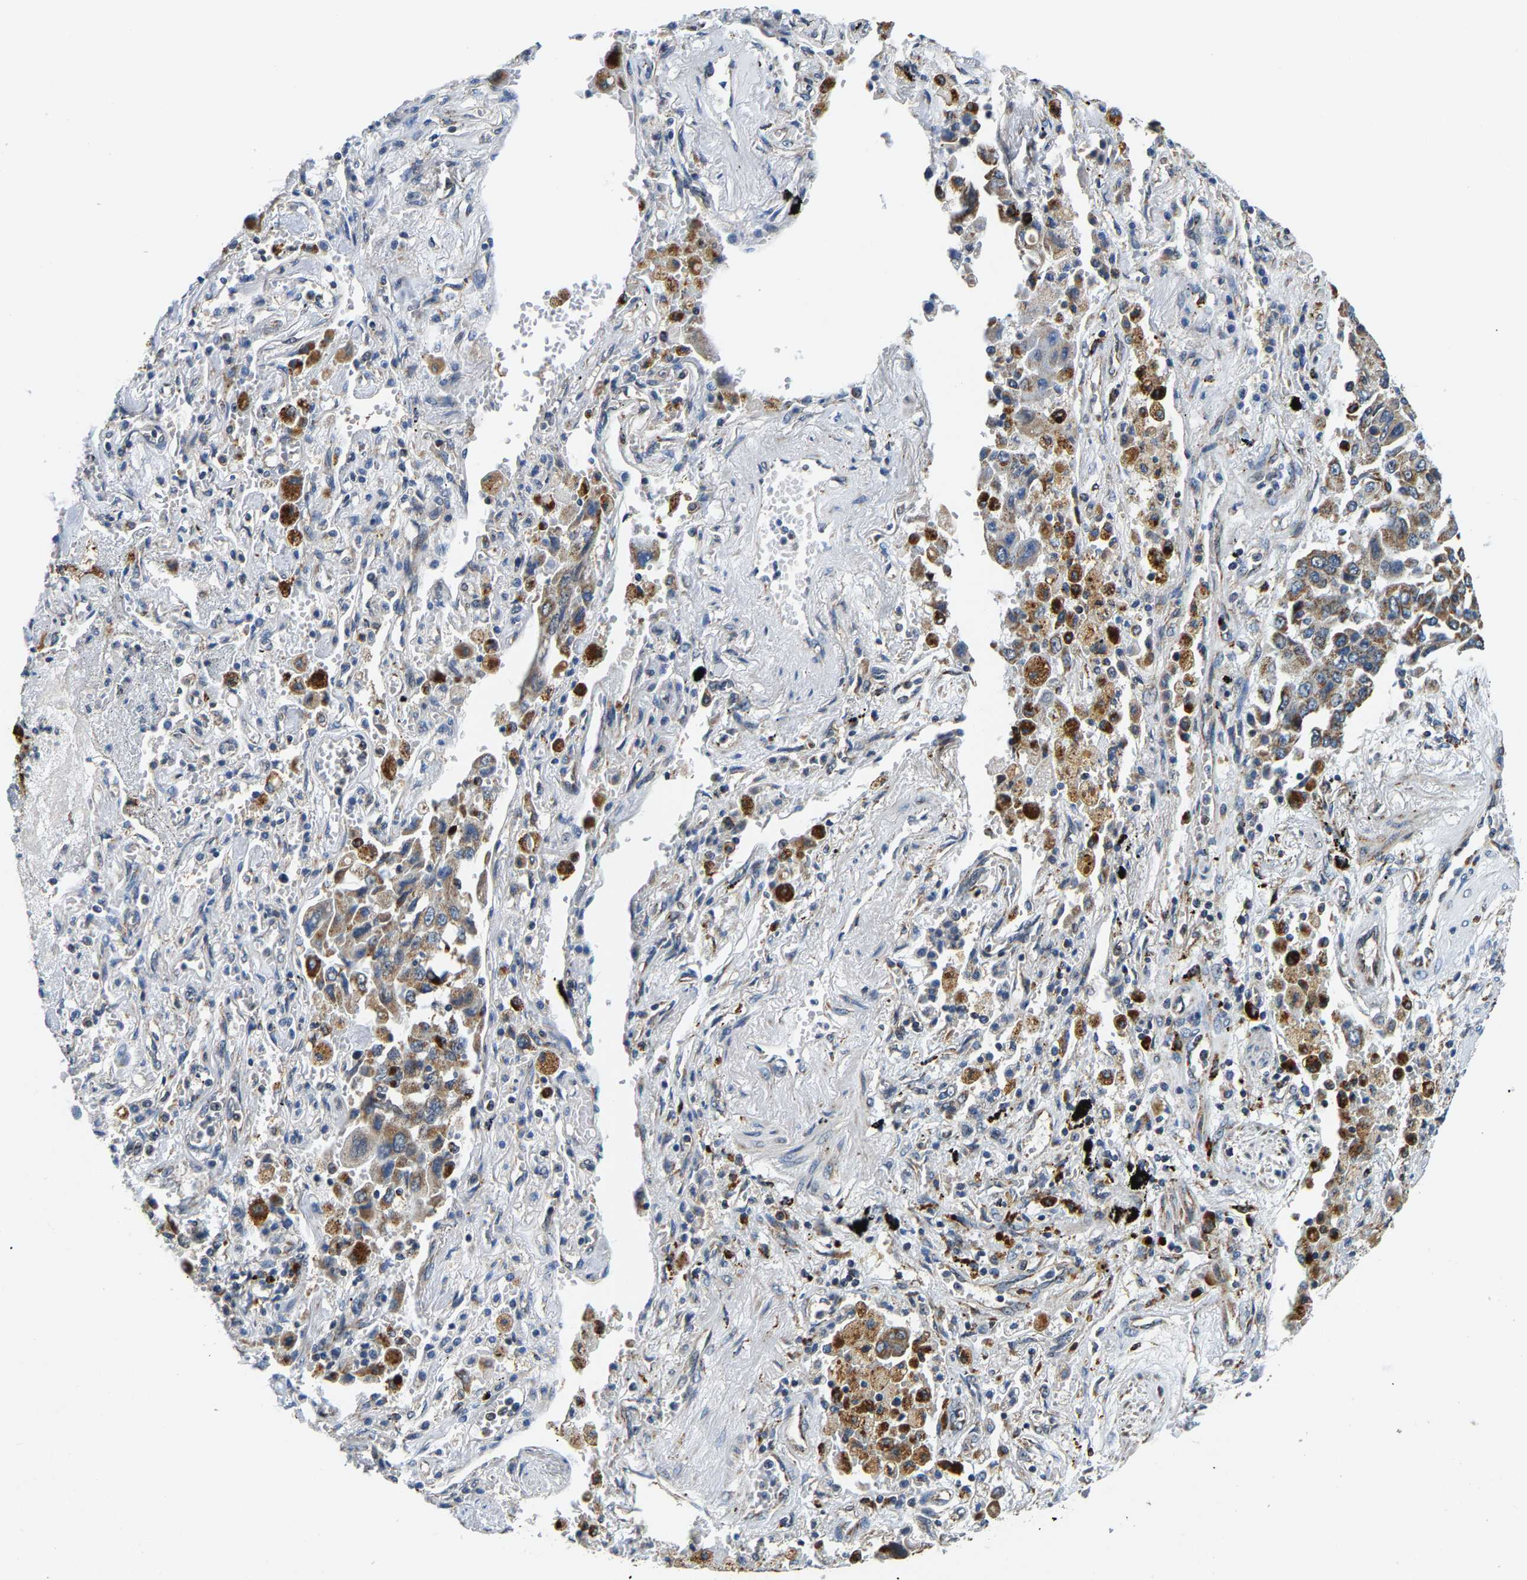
{"staining": {"intensity": "weak", "quantity": ">75%", "location": "cytoplasmic/membranous"}, "tissue": "lung cancer", "cell_type": "Tumor cells", "image_type": "cancer", "snomed": [{"axis": "morphology", "description": "Adenocarcinoma, NOS"}, {"axis": "topography", "description": "Lung"}], "caption": "Protein analysis of lung adenocarcinoma tissue demonstrates weak cytoplasmic/membranous expression in about >75% of tumor cells.", "gene": "GIMAP7", "patient": {"sex": "female", "age": 65}}